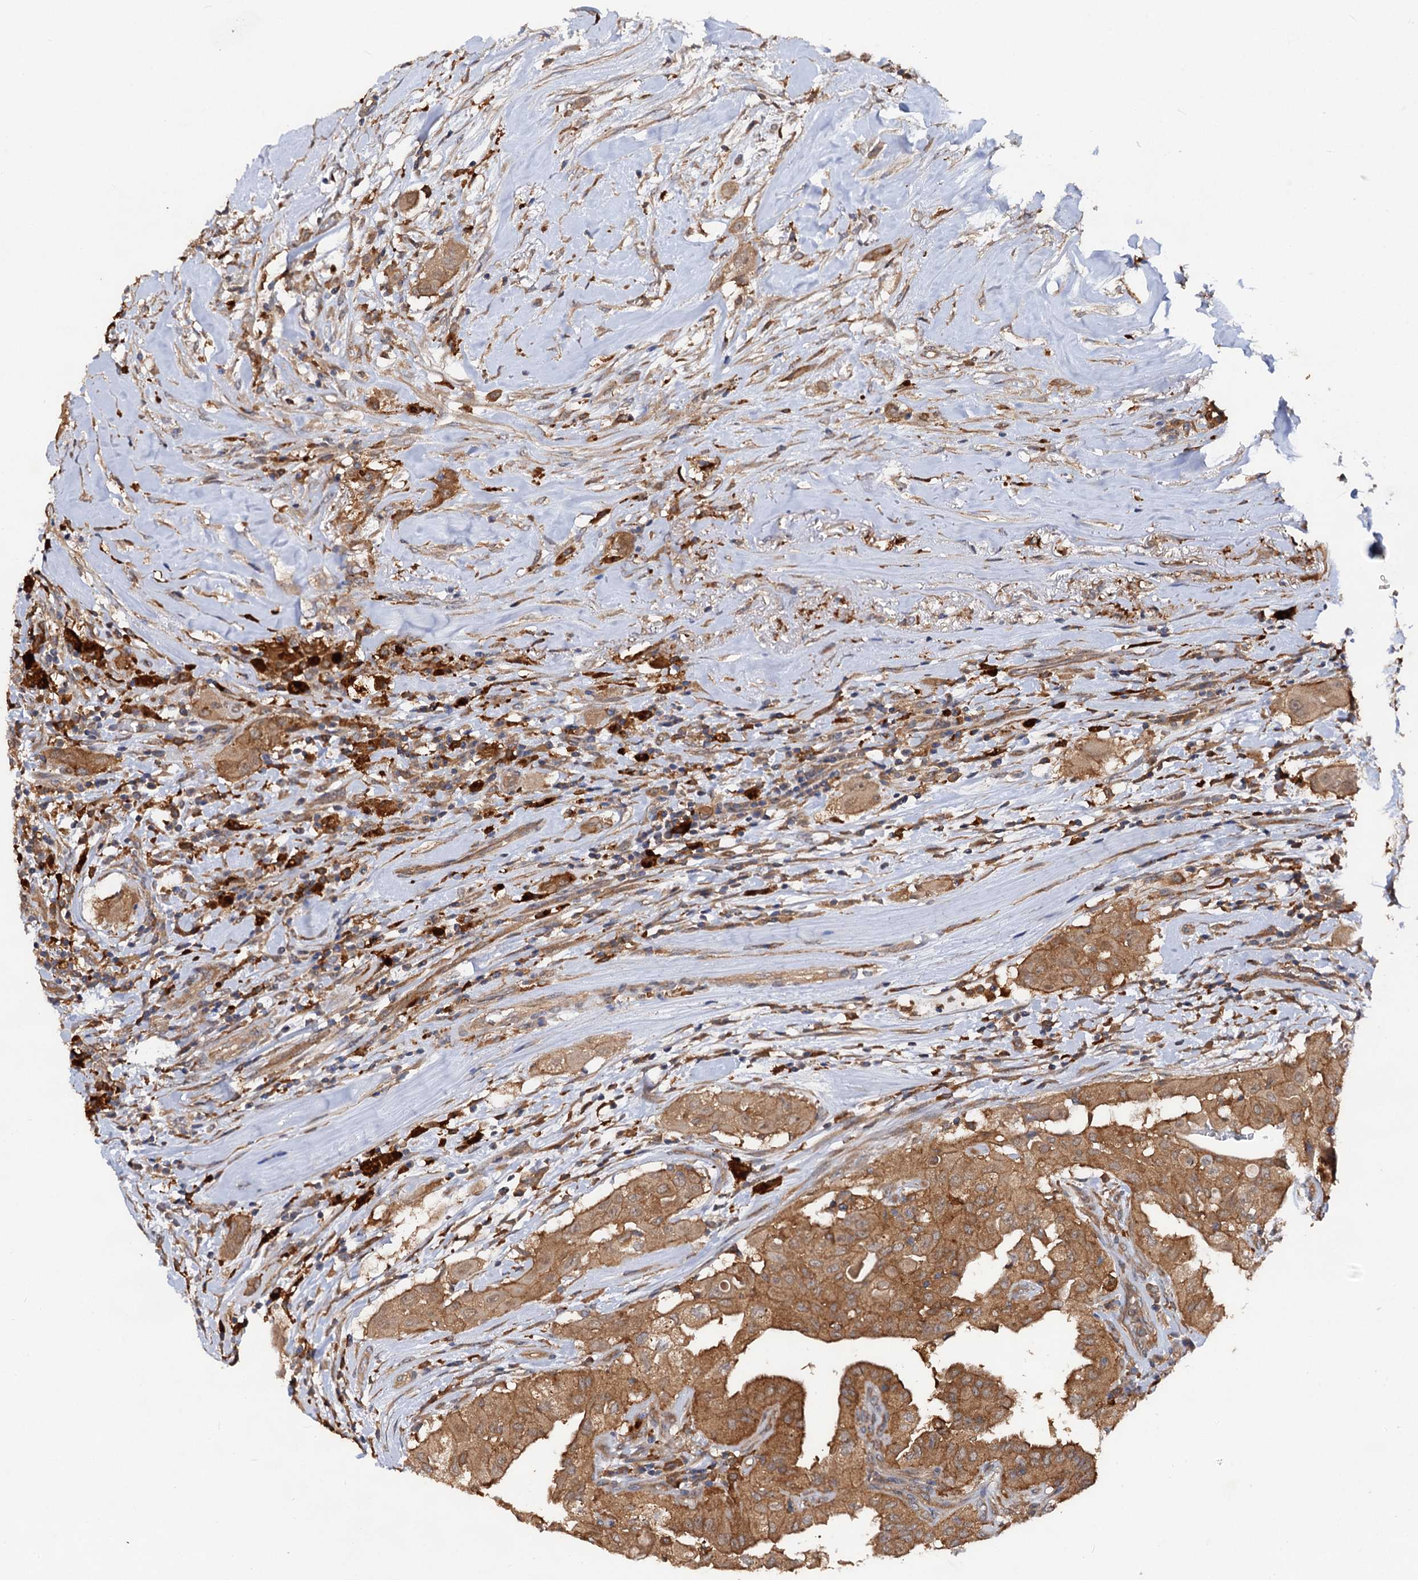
{"staining": {"intensity": "moderate", "quantity": ">75%", "location": "cytoplasmic/membranous"}, "tissue": "thyroid cancer", "cell_type": "Tumor cells", "image_type": "cancer", "snomed": [{"axis": "morphology", "description": "Papillary adenocarcinoma, NOS"}, {"axis": "topography", "description": "Thyroid gland"}], "caption": "Protein analysis of thyroid papillary adenocarcinoma tissue exhibits moderate cytoplasmic/membranous staining in about >75% of tumor cells. The protein is shown in brown color, while the nuclei are stained blue.", "gene": "VPS29", "patient": {"sex": "female", "age": 59}}